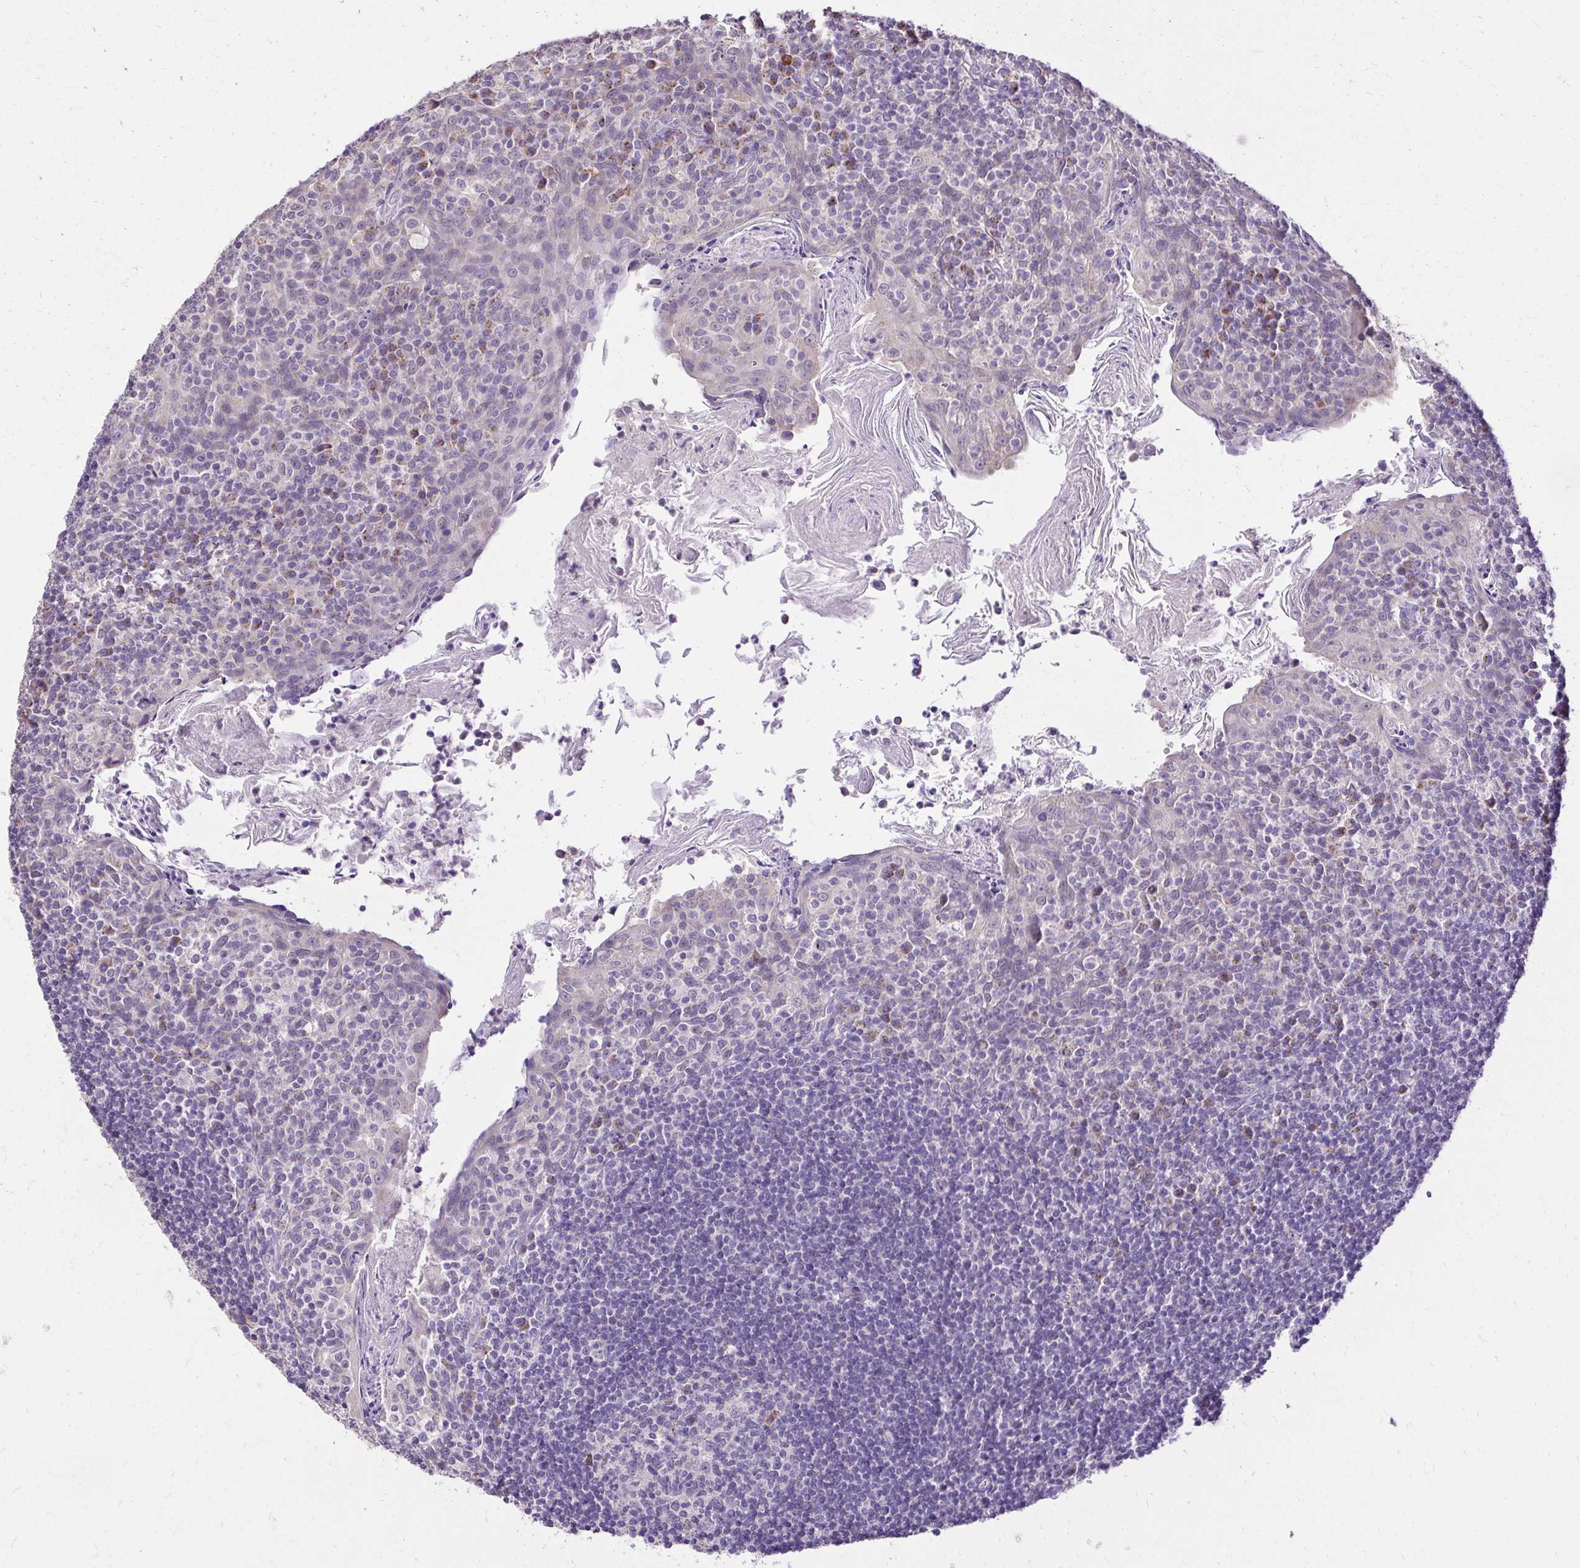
{"staining": {"intensity": "negative", "quantity": "none", "location": "none"}, "tissue": "tonsil", "cell_type": "Germinal center cells", "image_type": "normal", "snomed": [{"axis": "morphology", "description": "Normal tissue, NOS"}, {"axis": "topography", "description": "Tonsil"}], "caption": "Immunohistochemistry (IHC) histopathology image of benign tonsil: tonsil stained with DAB shows no significant protein positivity in germinal center cells.", "gene": "KIAA1210", "patient": {"sex": "female", "age": 10}}